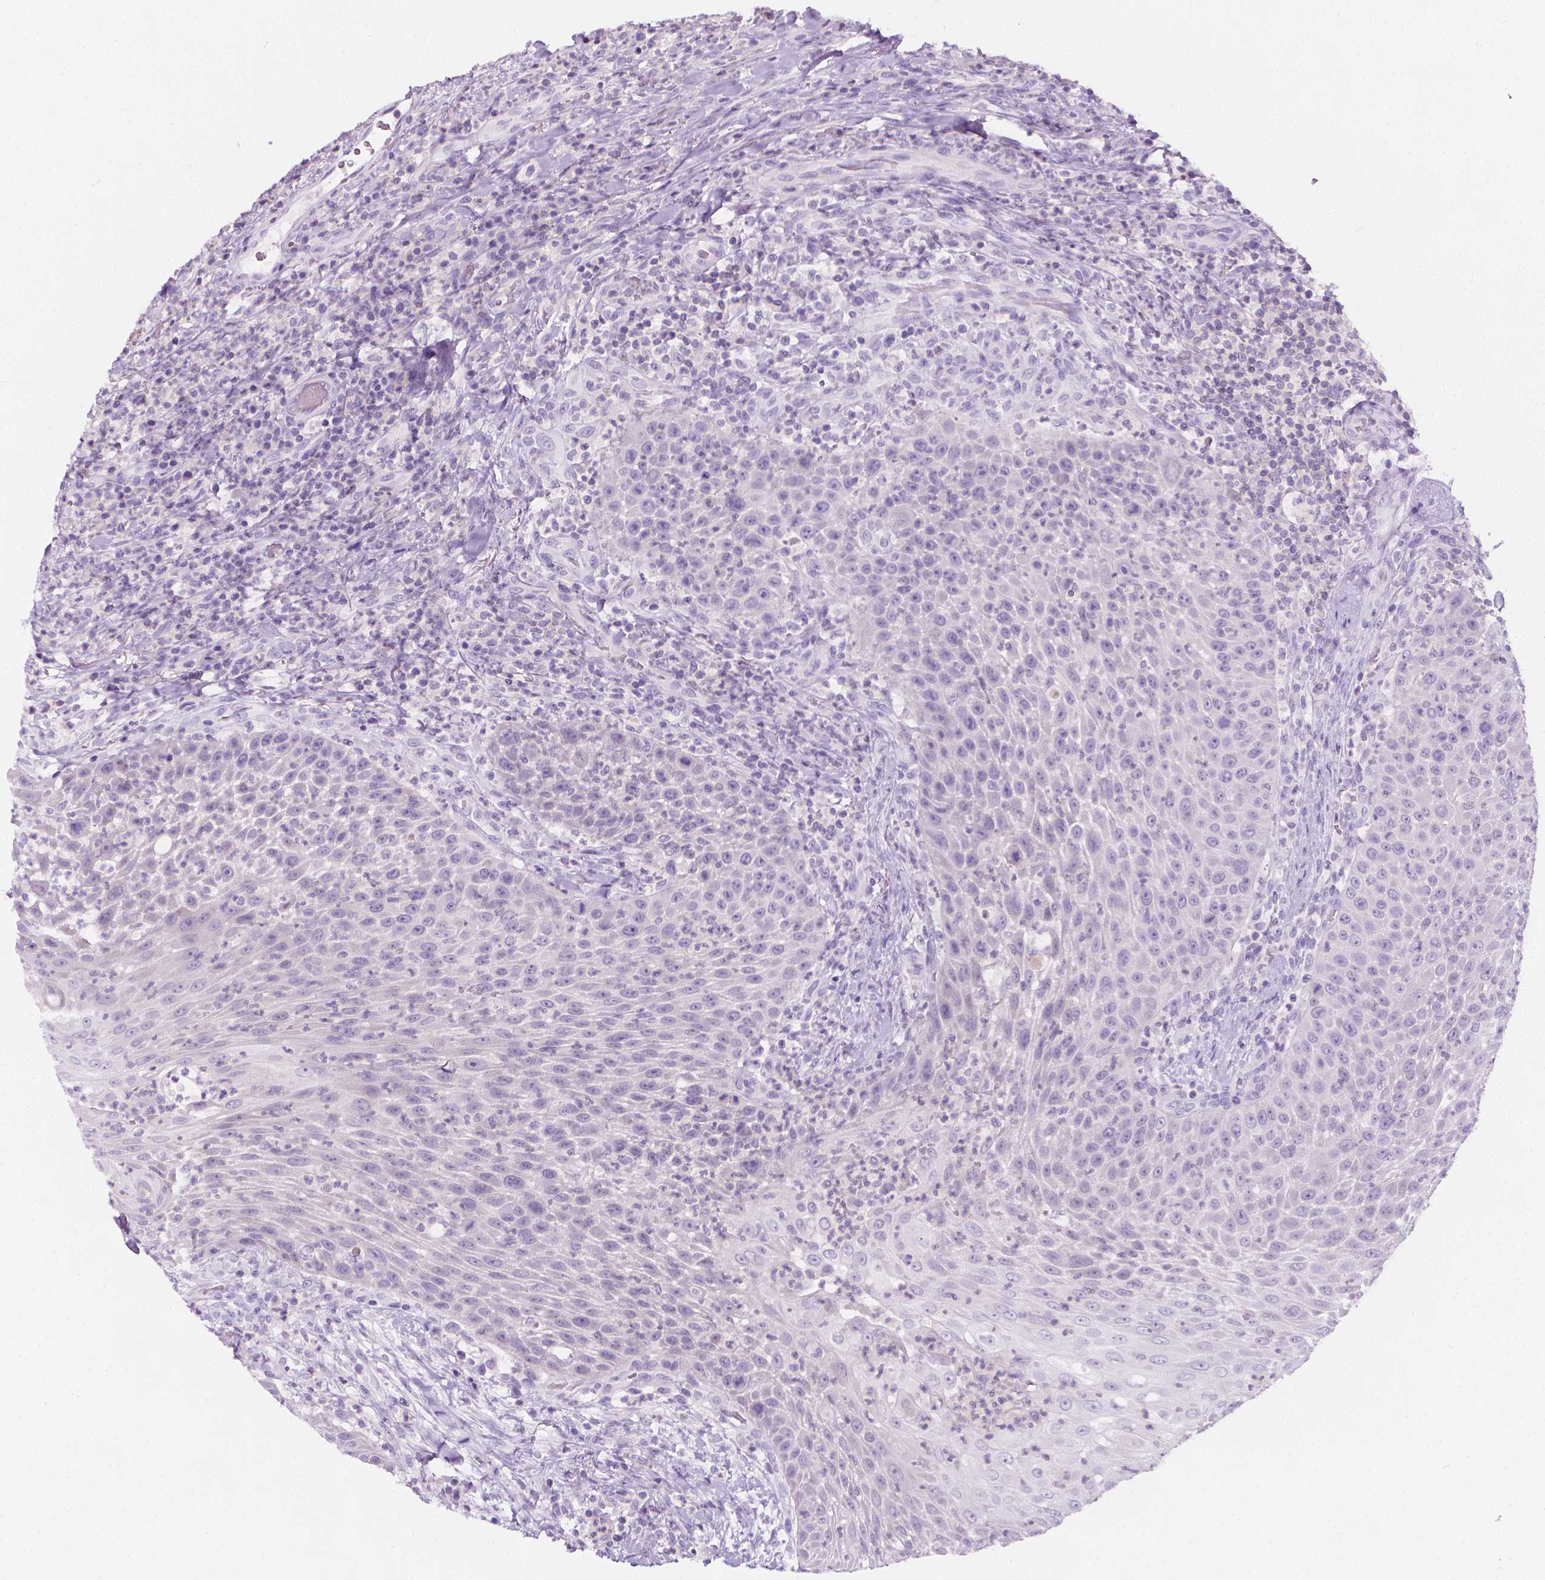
{"staining": {"intensity": "negative", "quantity": "none", "location": "none"}, "tissue": "head and neck cancer", "cell_type": "Tumor cells", "image_type": "cancer", "snomed": [{"axis": "morphology", "description": "Squamous cell carcinoma, NOS"}, {"axis": "topography", "description": "Head-Neck"}], "caption": "Head and neck cancer stained for a protein using immunohistochemistry (IHC) reveals no positivity tumor cells.", "gene": "DCAF8L1", "patient": {"sex": "male", "age": 69}}